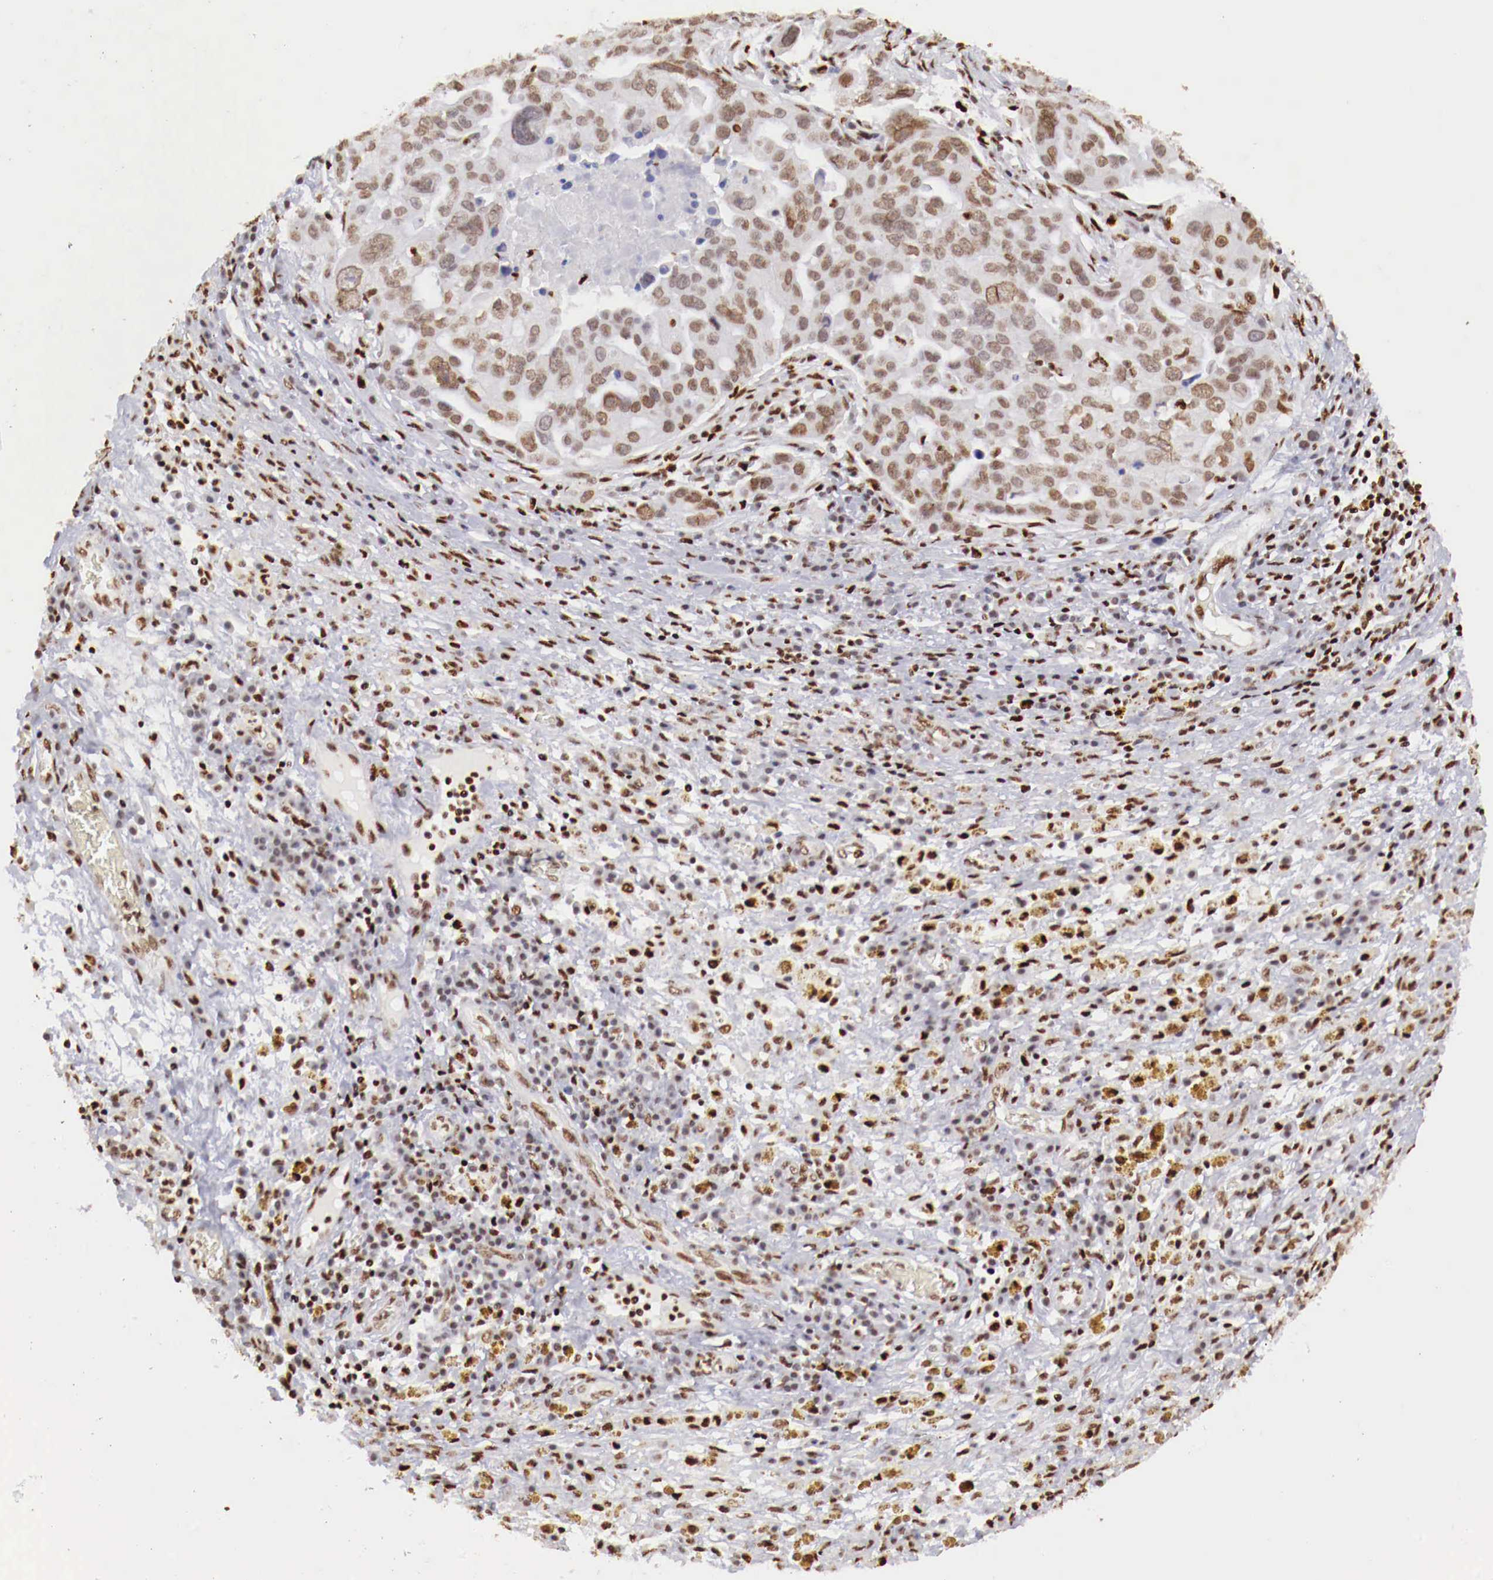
{"staining": {"intensity": "moderate", "quantity": ">75%", "location": "nuclear"}, "tissue": "ovarian cancer", "cell_type": "Tumor cells", "image_type": "cancer", "snomed": [{"axis": "morphology", "description": "Carcinoma, endometroid"}, {"axis": "topography", "description": "Ovary"}], "caption": "Ovarian cancer (endometroid carcinoma) tissue displays moderate nuclear positivity in about >75% of tumor cells, visualized by immunohistochemistry.", "gene": "MAX", "patient": {"sex": "female", "age": 75}}